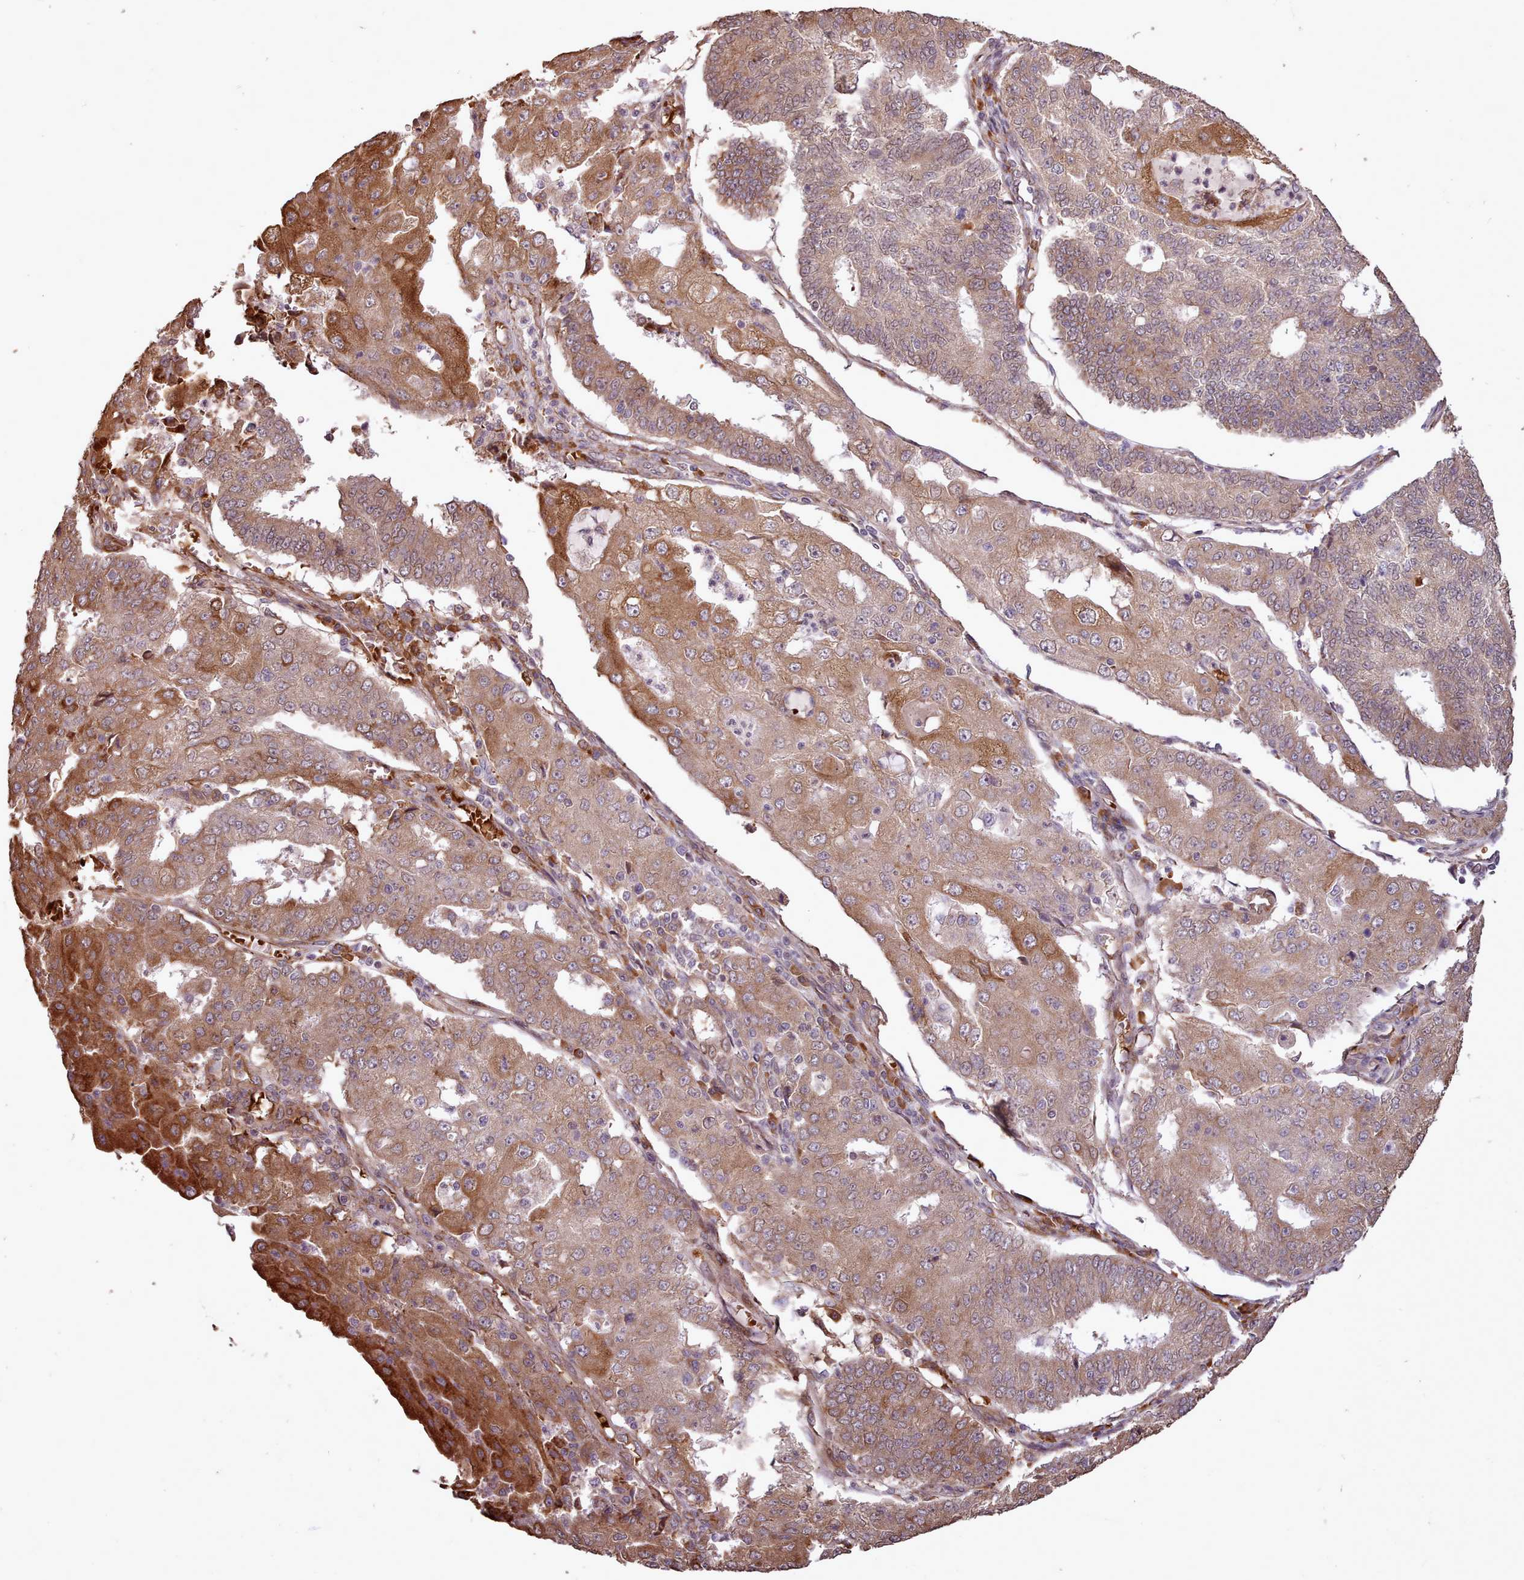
{"staining": {"intensity": "moderate", "quantity": "25%-75%", "location": "cytoplasmic/membranous"}, "tissue": "endometrial cancer", "cell_type": "Tumor cells", "image_type": "cancer", "snomed": [{"axis": "morphology", "description": "Adenocarcinoma, NOS"}, {"axis": "topography", "description": "Endometrium"}], "caption": "Protein staining of endometrial cancer tissue reveals moderate cytoplasmic/membranous staining in approximately 25%-75% of tumor cells.", "gene": "CABP1", "patient": {"sex": "female", "age": 56}}